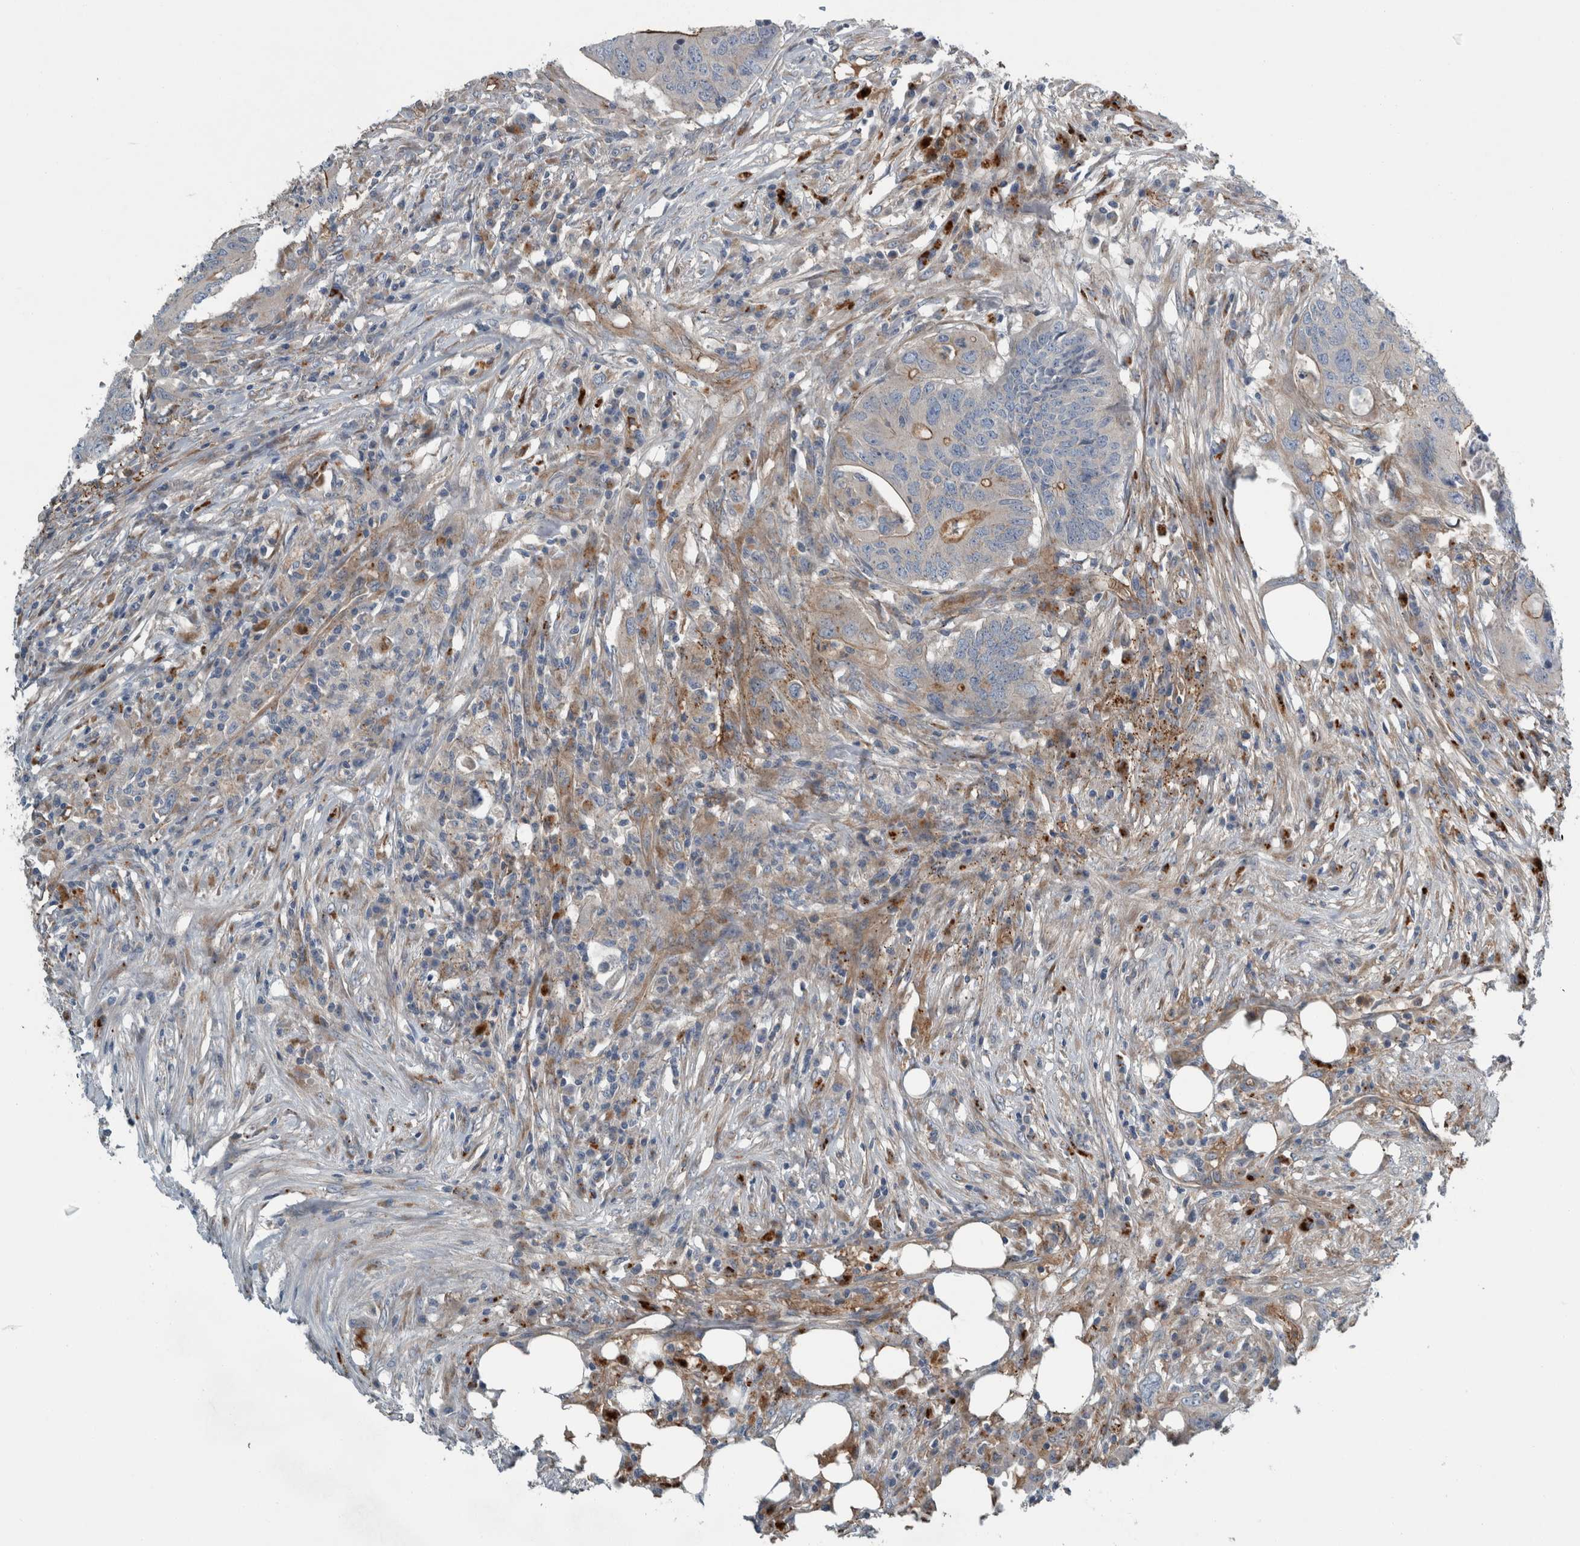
{"staining": {"intensity": "moderate", "quantity": "<25%", "location": "cytoplasmic/membranous"}, "tissue": "colorectal cancer", "cell_type": "Tumor cells", "image_type": "cancer", "snomed": [{"axis": "morphology", "description": "Adenocarcinoma, NOS"}, {"axis": "topography", "description": "Colon"}], "caption": "Tumor cells exhibit low levels of moderate cytoplasmic/membranous staining in about <25% of cells in colorectal cancer (adenocarcinoma). (brown staining indicates protein expression, while blue staining denotes nuclei).", "gene": "GLT8D2", "patient": {"sex": "male", "age": 71}}